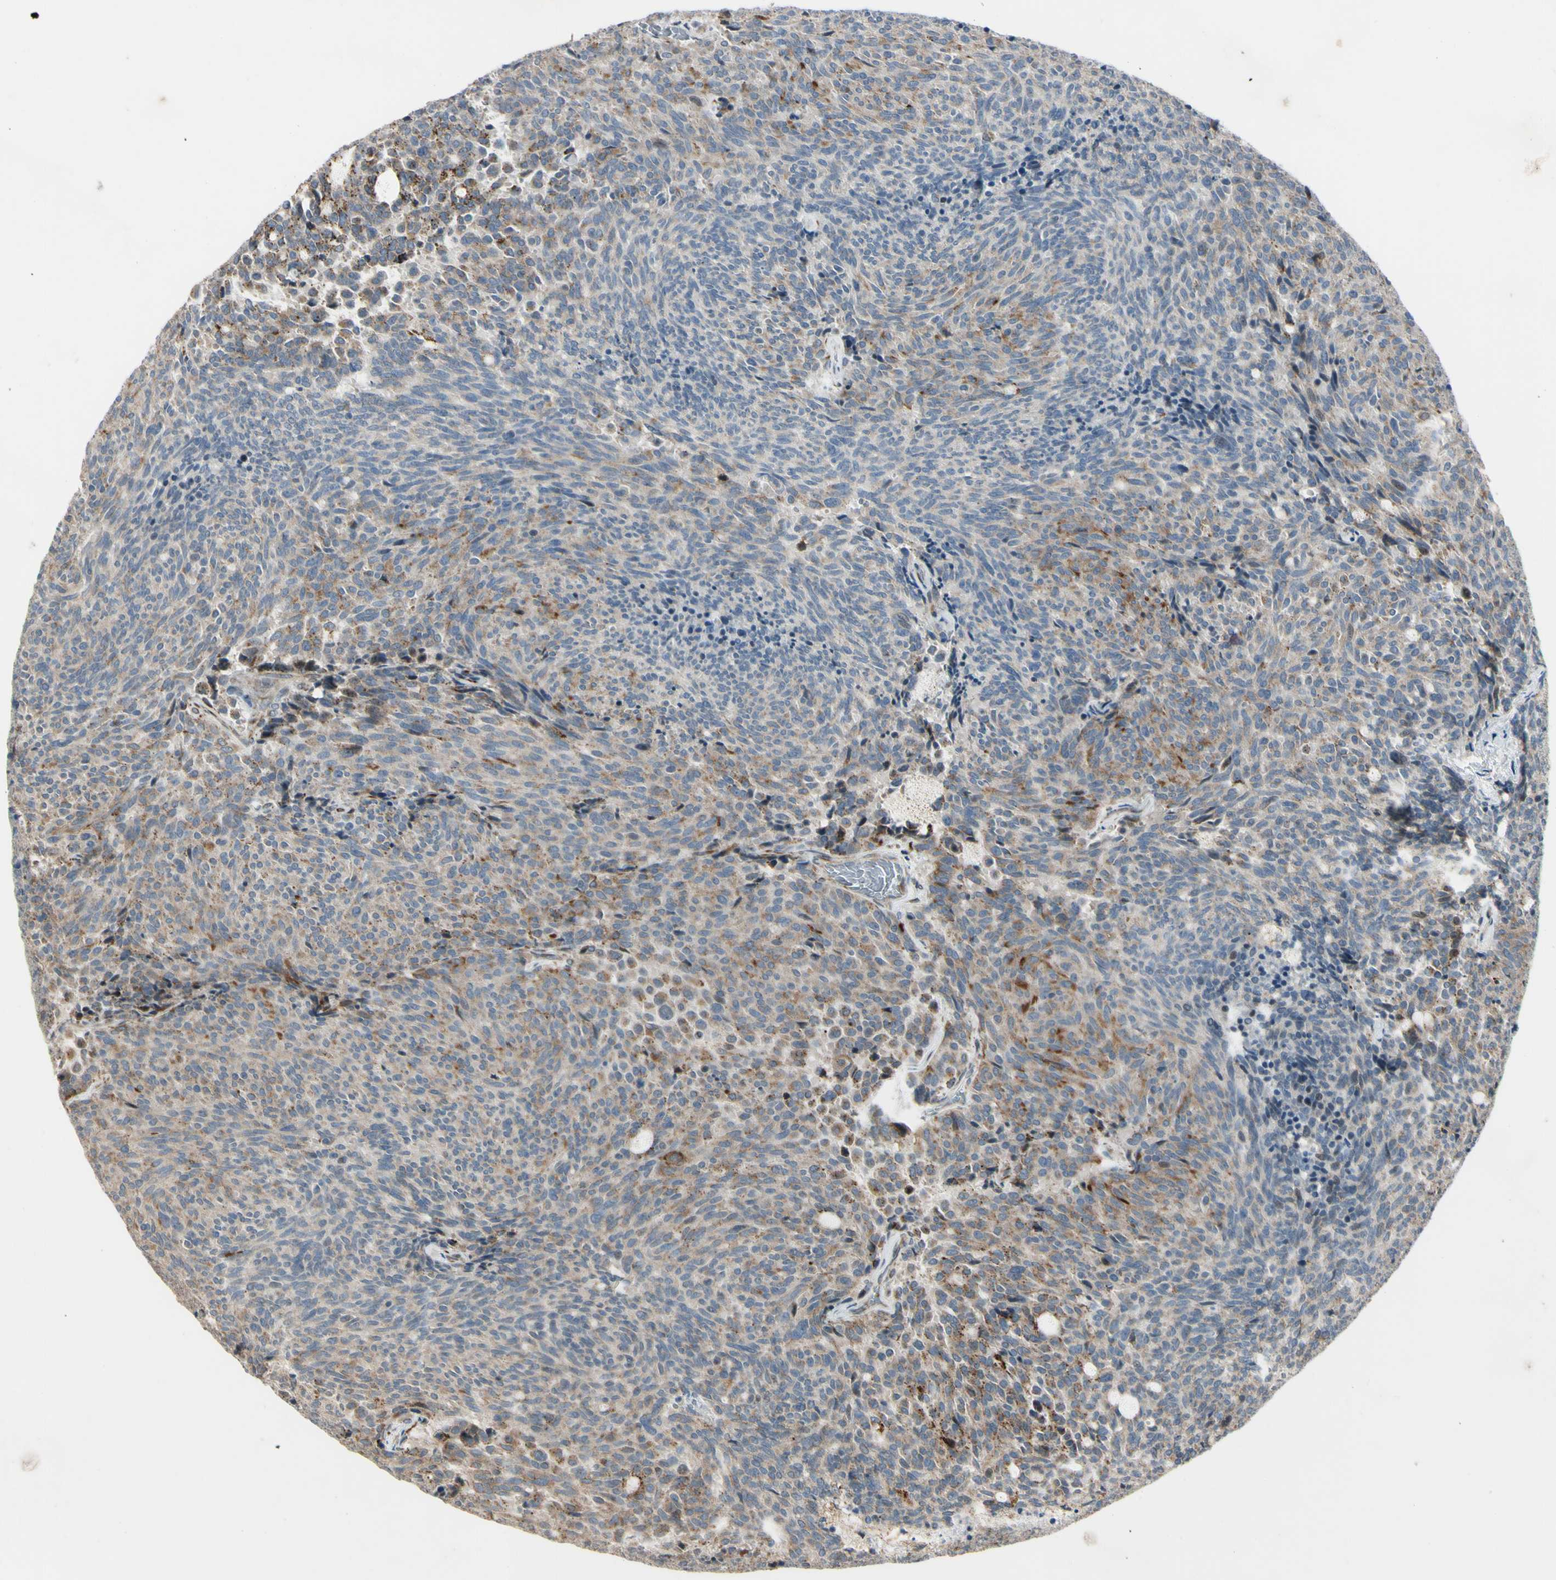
{"staining": {"intensity": "moderate", "quantity": "<25%", "location": "cytoplasmic/membranous"}, "tissue": "carcinoid", "cell_type": "Tumor cells", "image_type": "cancer", "snomed": [{"axis": "morphology", "description": "Carcinoid, malignant, NOS"}, {"axis": "topography", "description": "Pancreas"}], "caption": "Malignant carcinoid stained with immunohistochemistry reveals moderate cytoplasmic/membranous positivity in about <25% of tumor cells.", "gene": "NDFIP1", "patient": {"sex": "female", "age": 54}}